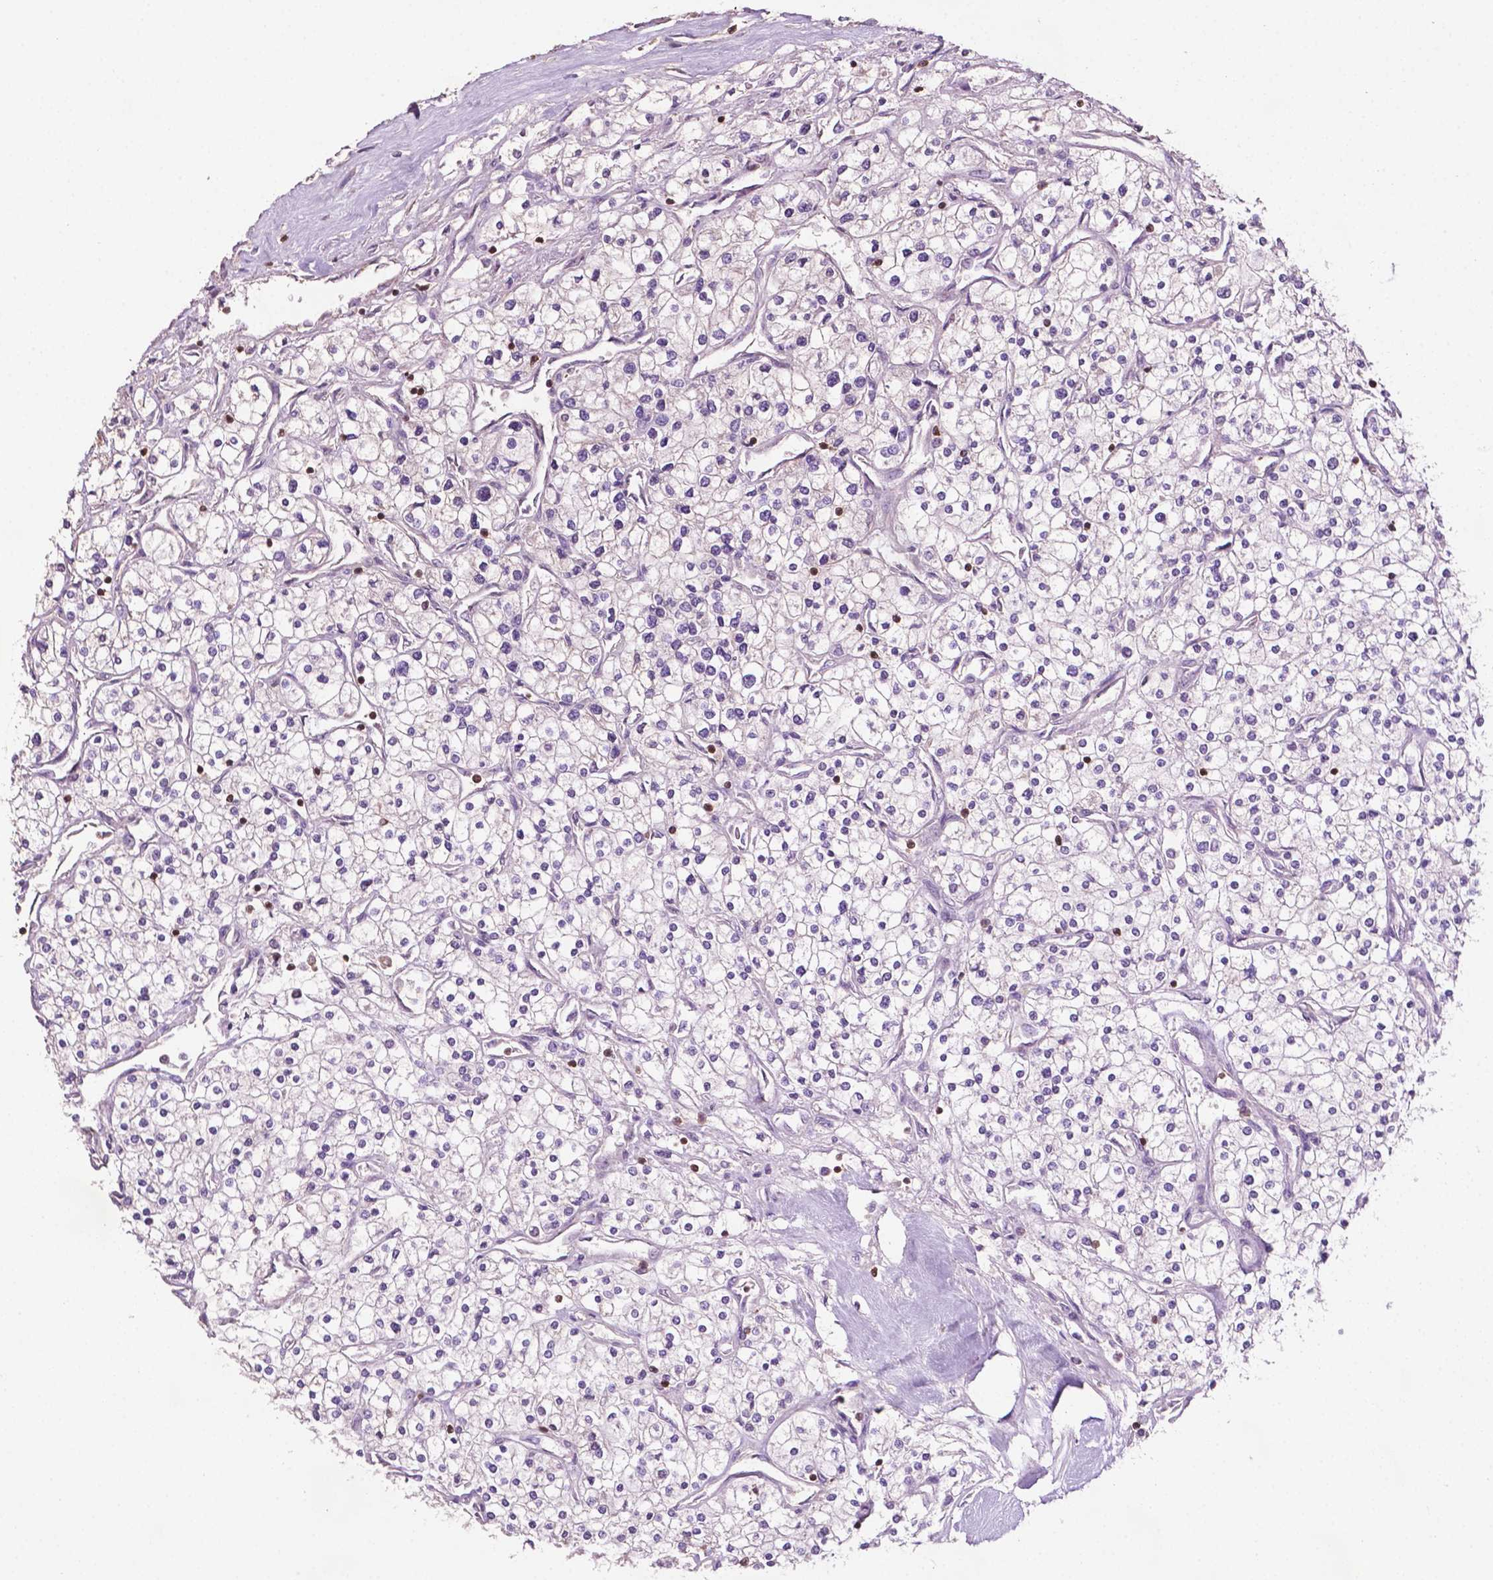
{"staining": {"intensity": "negative", "quantity": "none", "location": "none"}, "tissue": "renal cancer", "cell_type": "Tumor cells", "image_type": "cancer", "snomed": [{"axis": "morphology", "description": "Adenocarcinoma, NOS"}, {"axis": "topography", "description": "Kidney"}], "caption": "Tumor cells are negative for protein expression in human renal adenocarcinoma. The staining was performed using DAB to visualize the protein expression in brown, while the nuclei were stained in blue with hematoxylin (Magnification: 20x).", "gene": "TBC1D10C", "patient": {"sex": "male", "age": 80}}